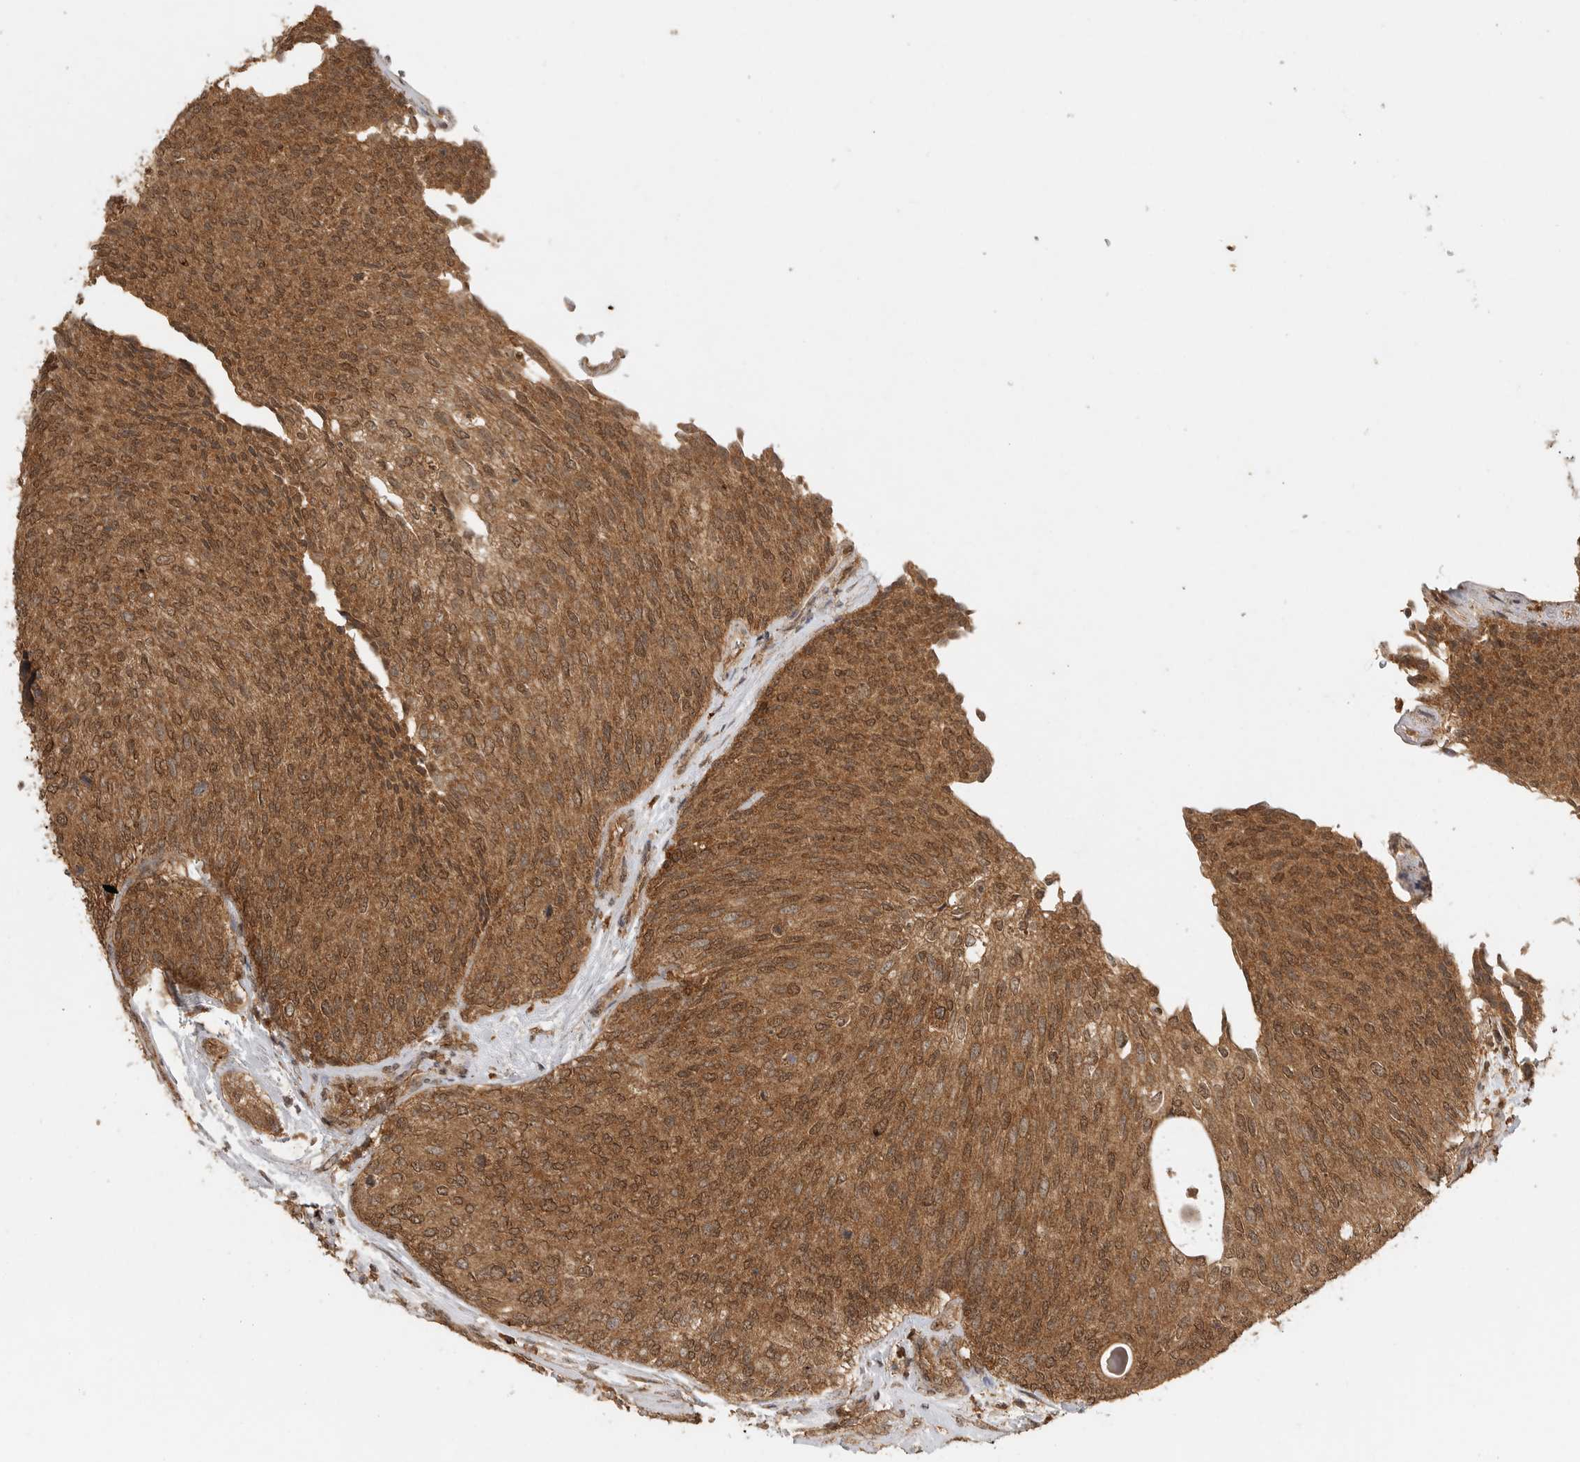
{"staining": {"intensity": "strong", "quantity": "25%-75%", "location": "cytoplasmic/membranous,nuclear"}, "tissue": "urothelial cancer", "cell_type": "Tumor cells", "image_type": "cancer", "snomed": [{"axis": "morphology", "description": "Urothelial carcinoma, Low grade"}, {"axis": "topography", "description": "Urinary bladder"}], "caption": "An image showing strong cytoplasmic/membranous and nuclear positivity in about 25%-75% of tumor cells in urothelial carcinoma (low-grade), as visualized by brown immunohistochemical staining.", "gene": "ICOSLG", "patient": {"sex": "female", "age": 79}}